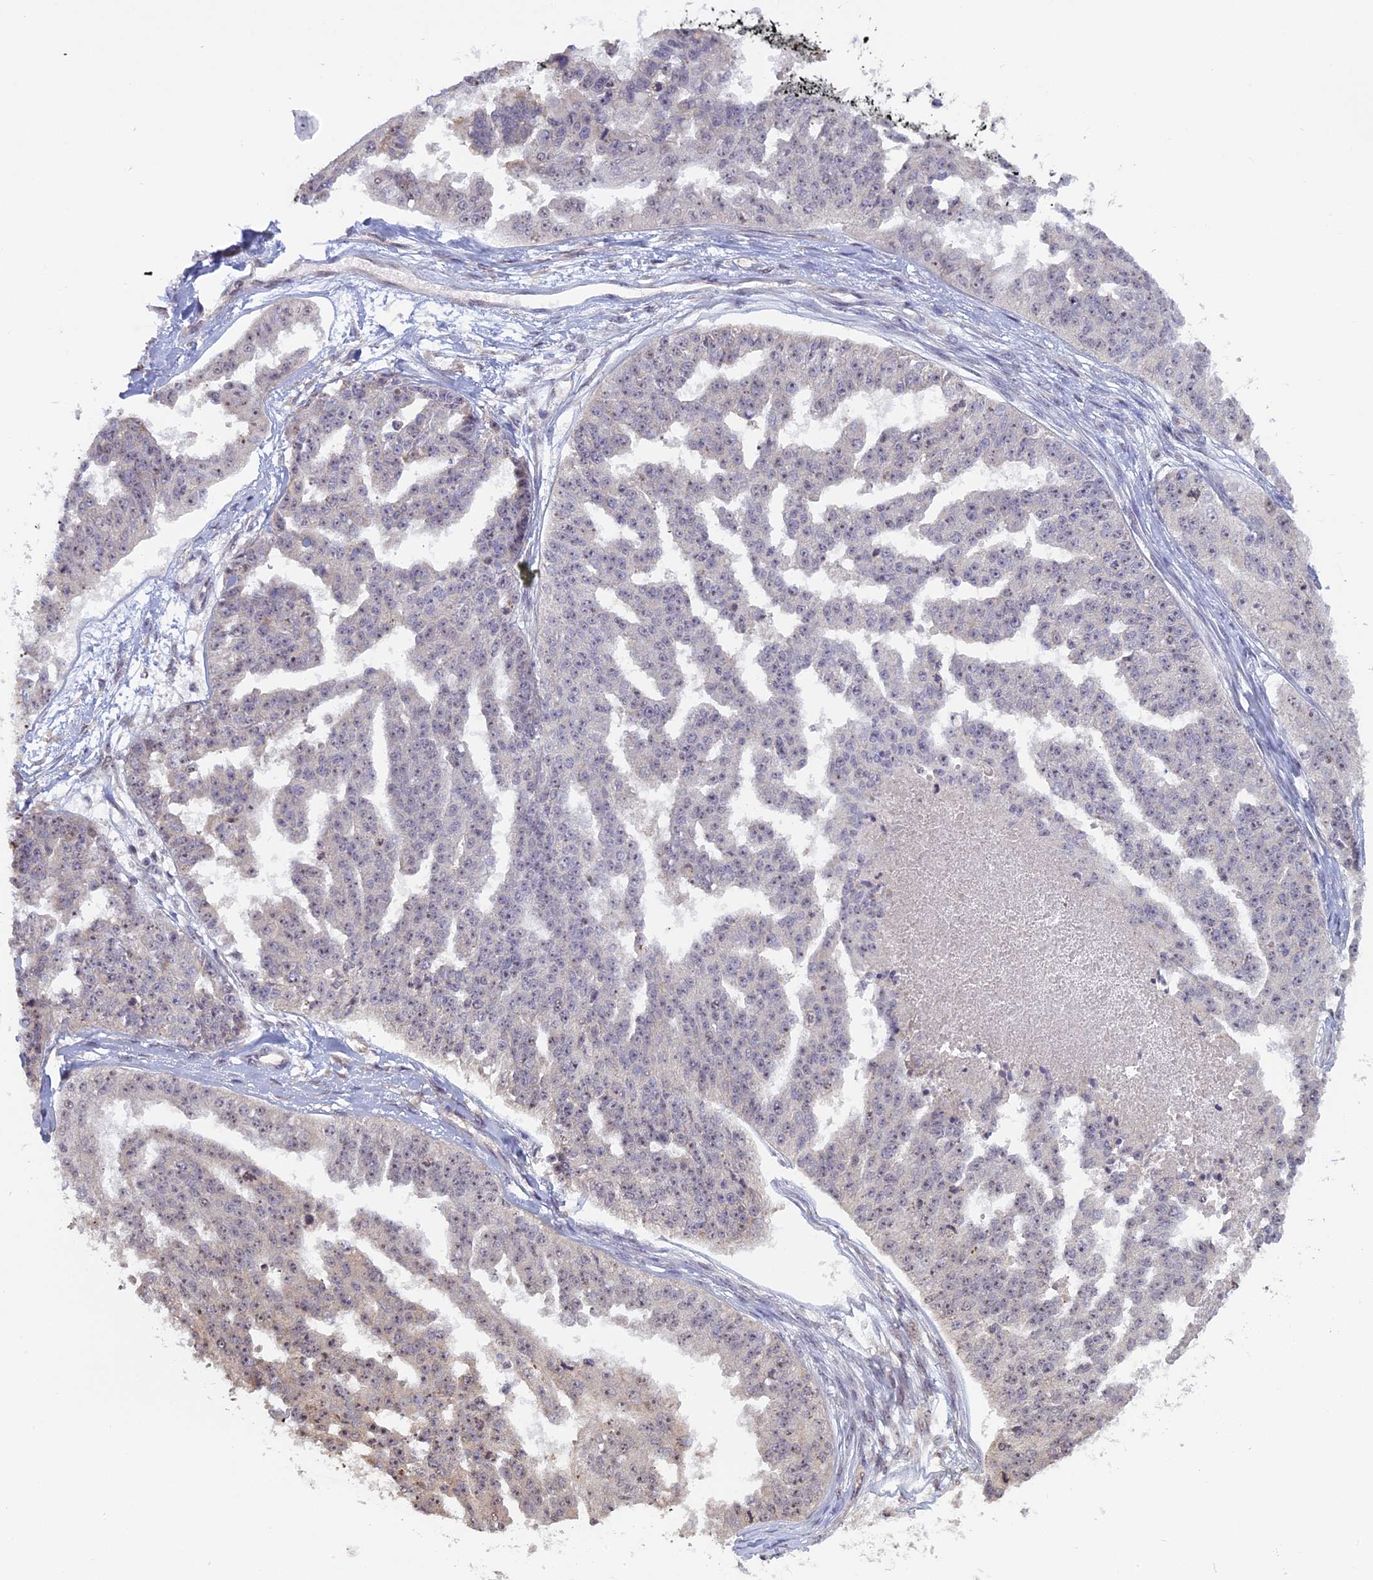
{"staining": {"intensity": "weak", "quantity": "<25%", "location": "nuclear"}, "tissue": "ovarian cancer", "cell_type": "Tumor cells", "image_type": "cancer", "snomed": [{"axis": "morphology", "description": "Cystadenocarcinoma, serous, NOS"}, {"axis": "topography", "description": "Ovary"}], "caption": "Immunohistochemistry image of neoplastic tissue: serous cystadenocarcinoma (ovarian) stained with DAB shows no significant protein expression in tumor cells. The staining was performed using DAB to visualize the protein expression in brown, while the nuclei were stained in blue with hematoxylin (Magnification: 20x).", "gene": "MGA", "patient": {"sex": "female", "age": 58}}